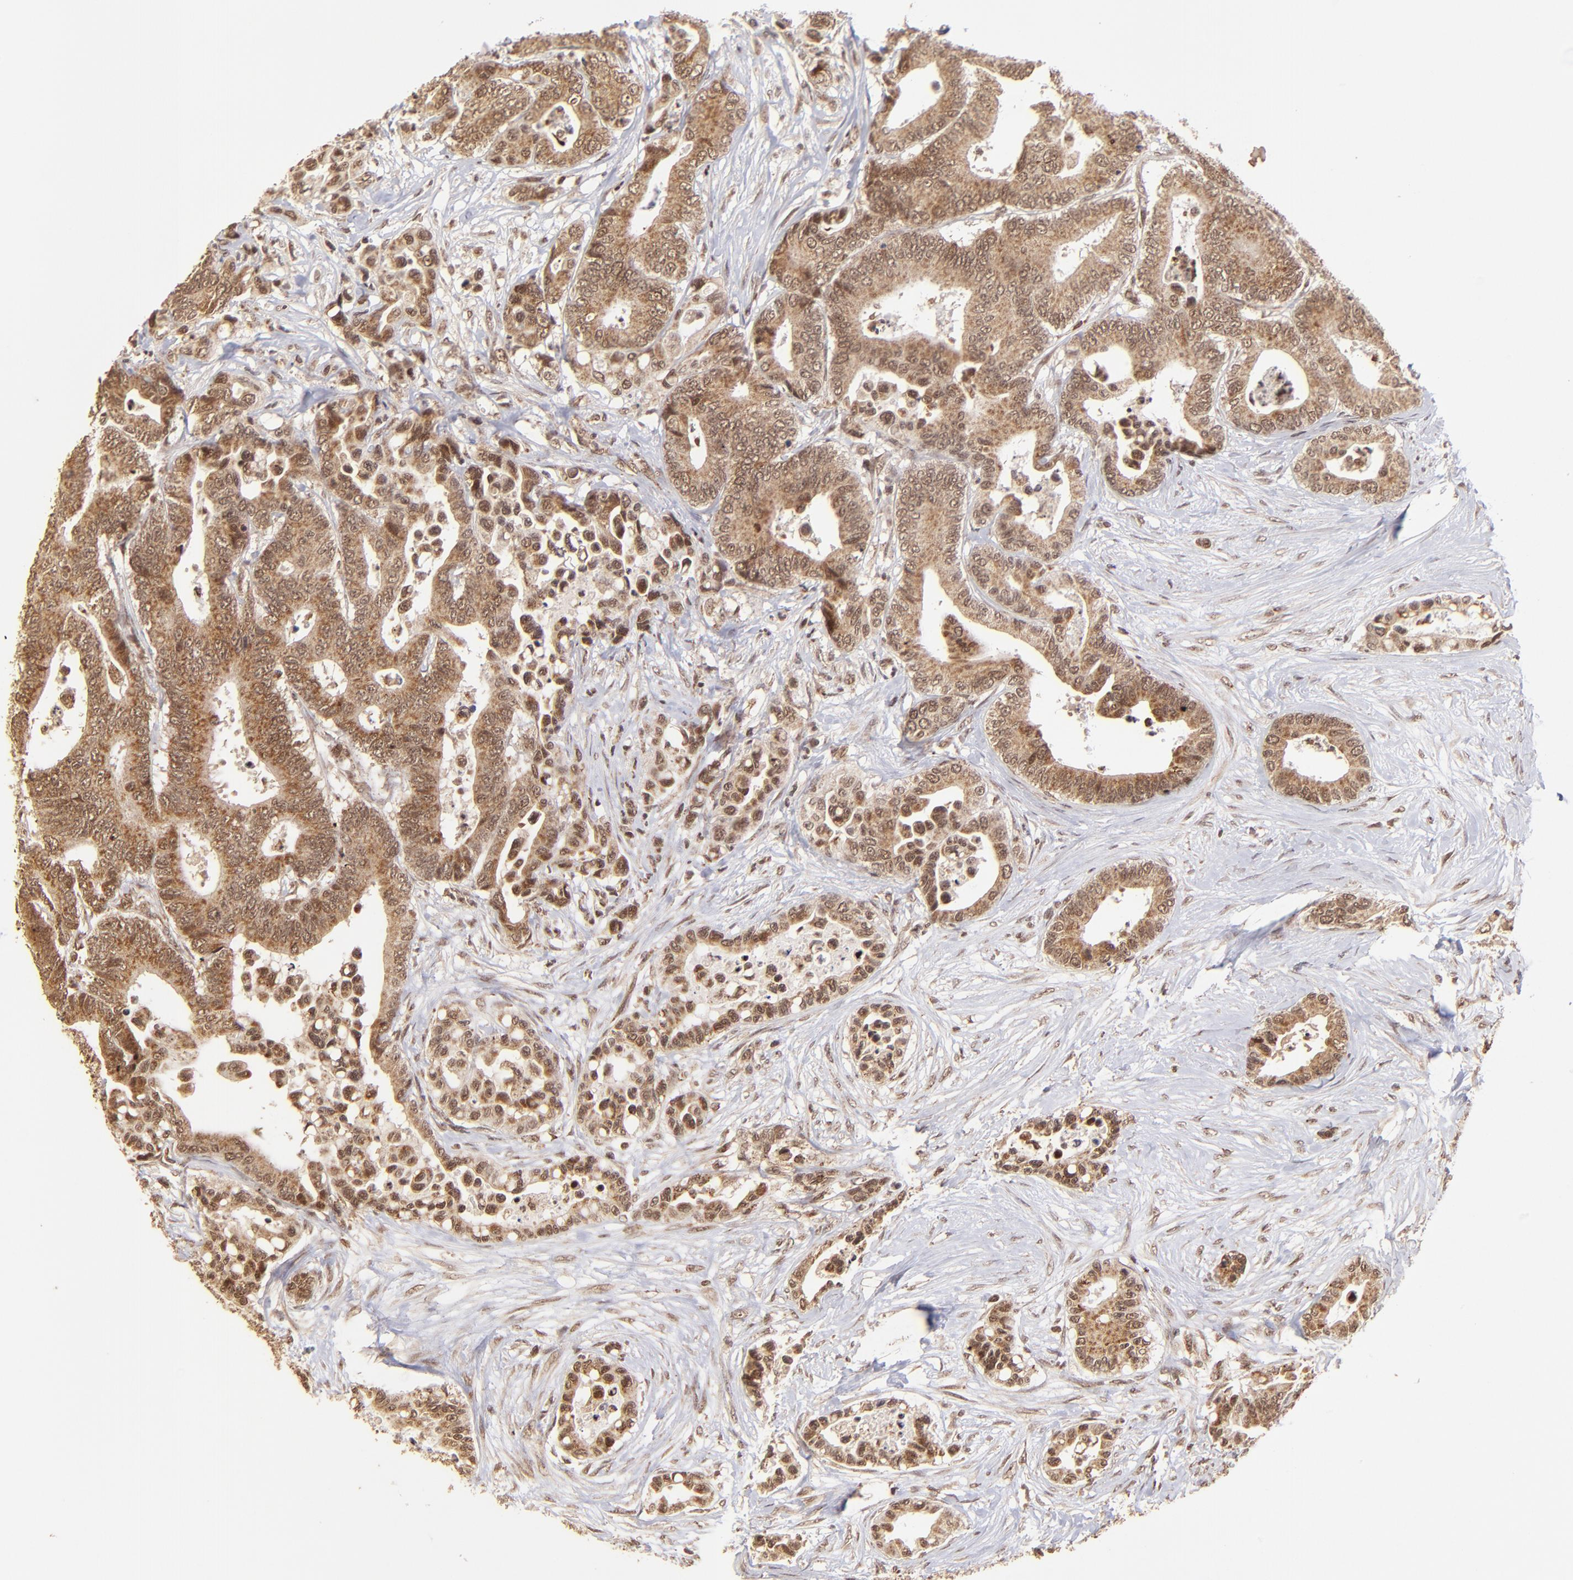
{"staining": {"intensity": "strong", "quantity": ">75%", "location": "cytoplasmic/membranous"}, "tissue": "colorectal cancer", "cell_type": "Tumor cells", "image_type": "cancer", "snomed": [{"axis": "morphology", "description": "Adenocarcinoma, NOS"}, {"axis": "topography", "description": "Colon"}], "caption": "Immunohistochemical staining of human colorectal cancer (adenocarcinoma) displays high levels of strong cytoplasmic/membranous positivity in approximately >75% of tumor cells.", "gene": "MED15", "patient": {"sex": "male", "age": 82}}